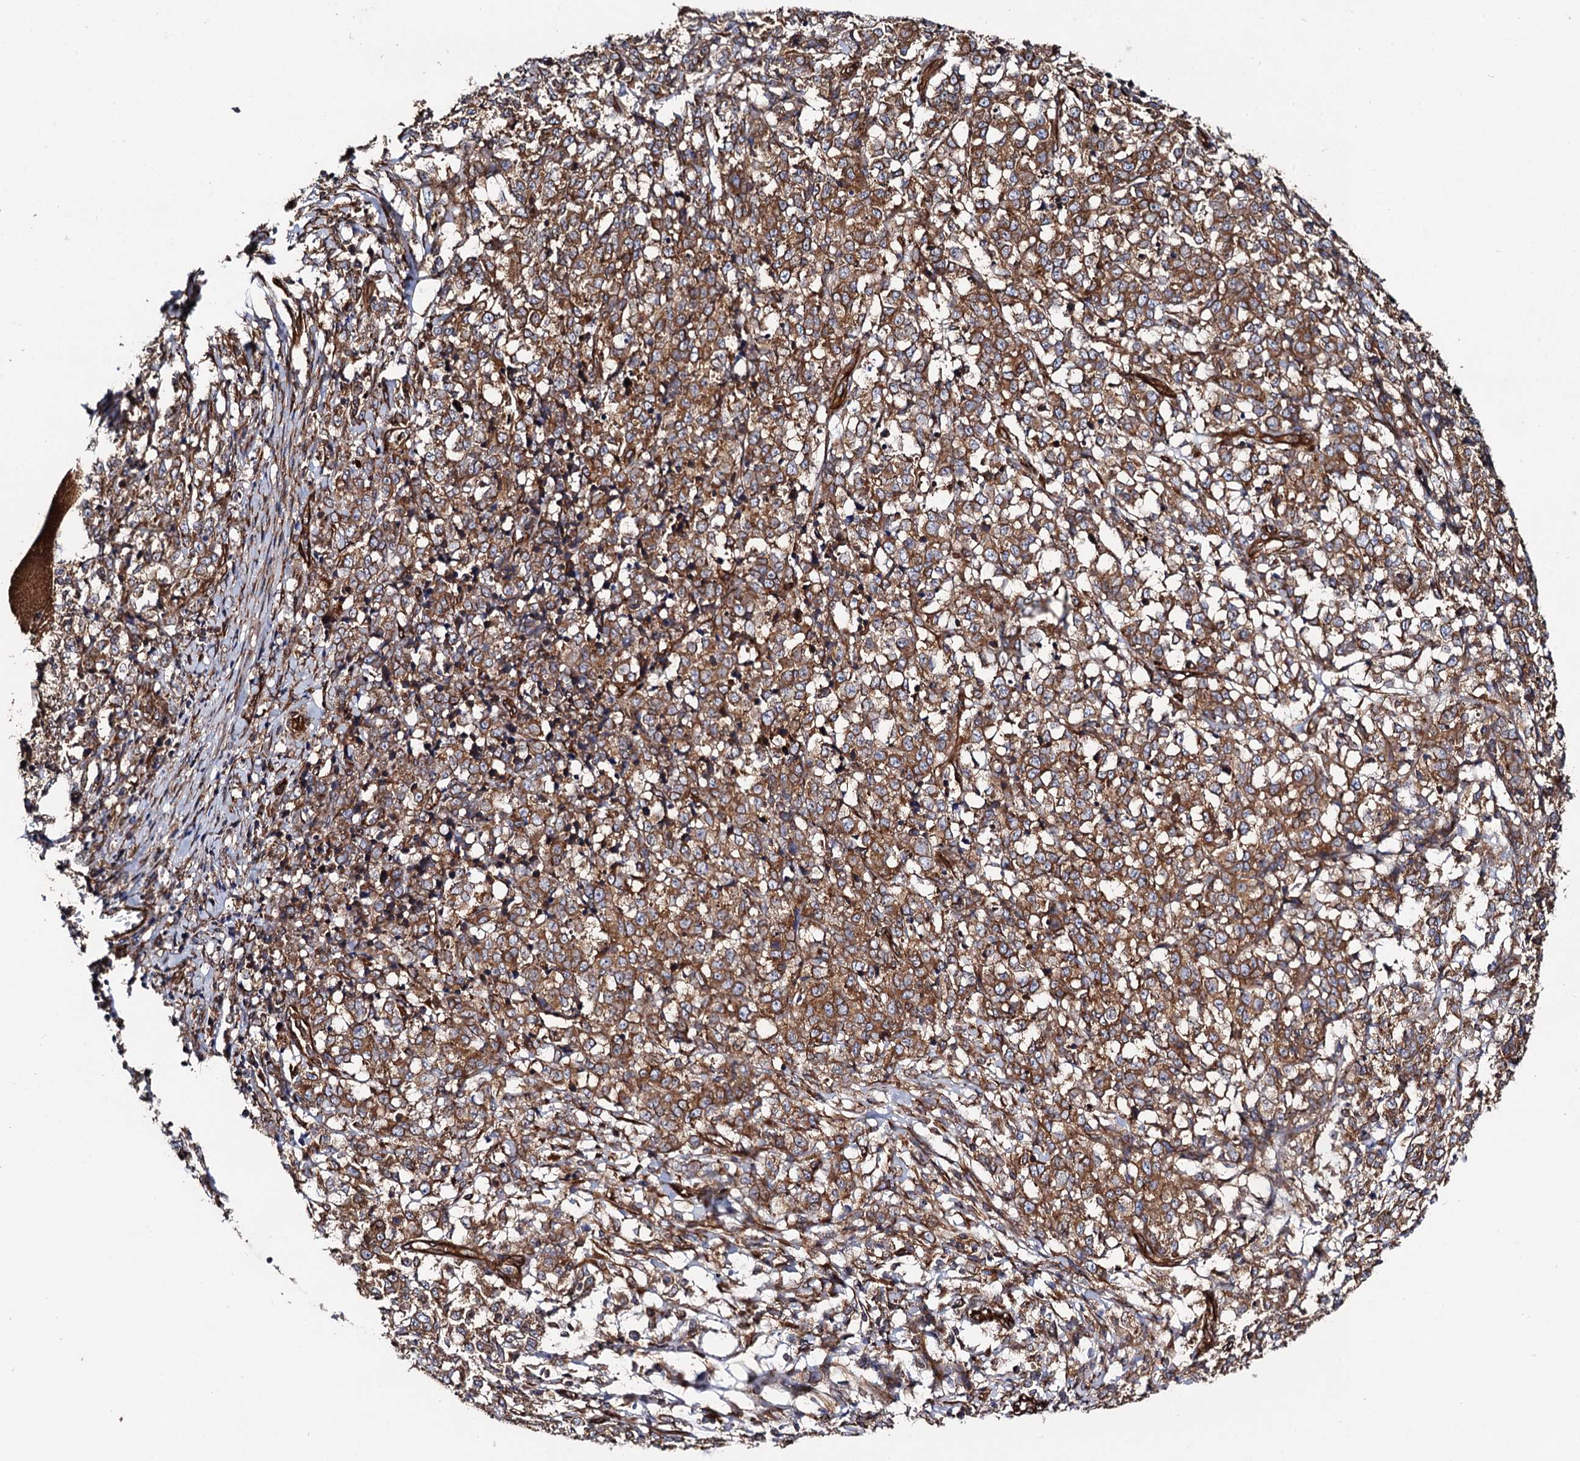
{"staining": {"intensity": "strong", "quantity": ">75%", "location": "cytoplasmic/membranous"}, "tissue": "melanoma", "cell_type": "Tumor cells", "image_type": "cancer", "snomed": [{"axis": "morphology", "description": "Malignant melanoma, NOS"}, {"axis": "topography", "description": "Skin"}], "caption": "Immunohistochemical staining of human malignant melanoma displays high levels of strong cytoplasmic/membranous staining in about >75% of tumor cells. (Stains: DAB in brown, nuclei in blue, Microscopy: brightfield microscopy at high magnification).", "gene": "CIP2A", "patient": {"sex": "female", "age": 72}}